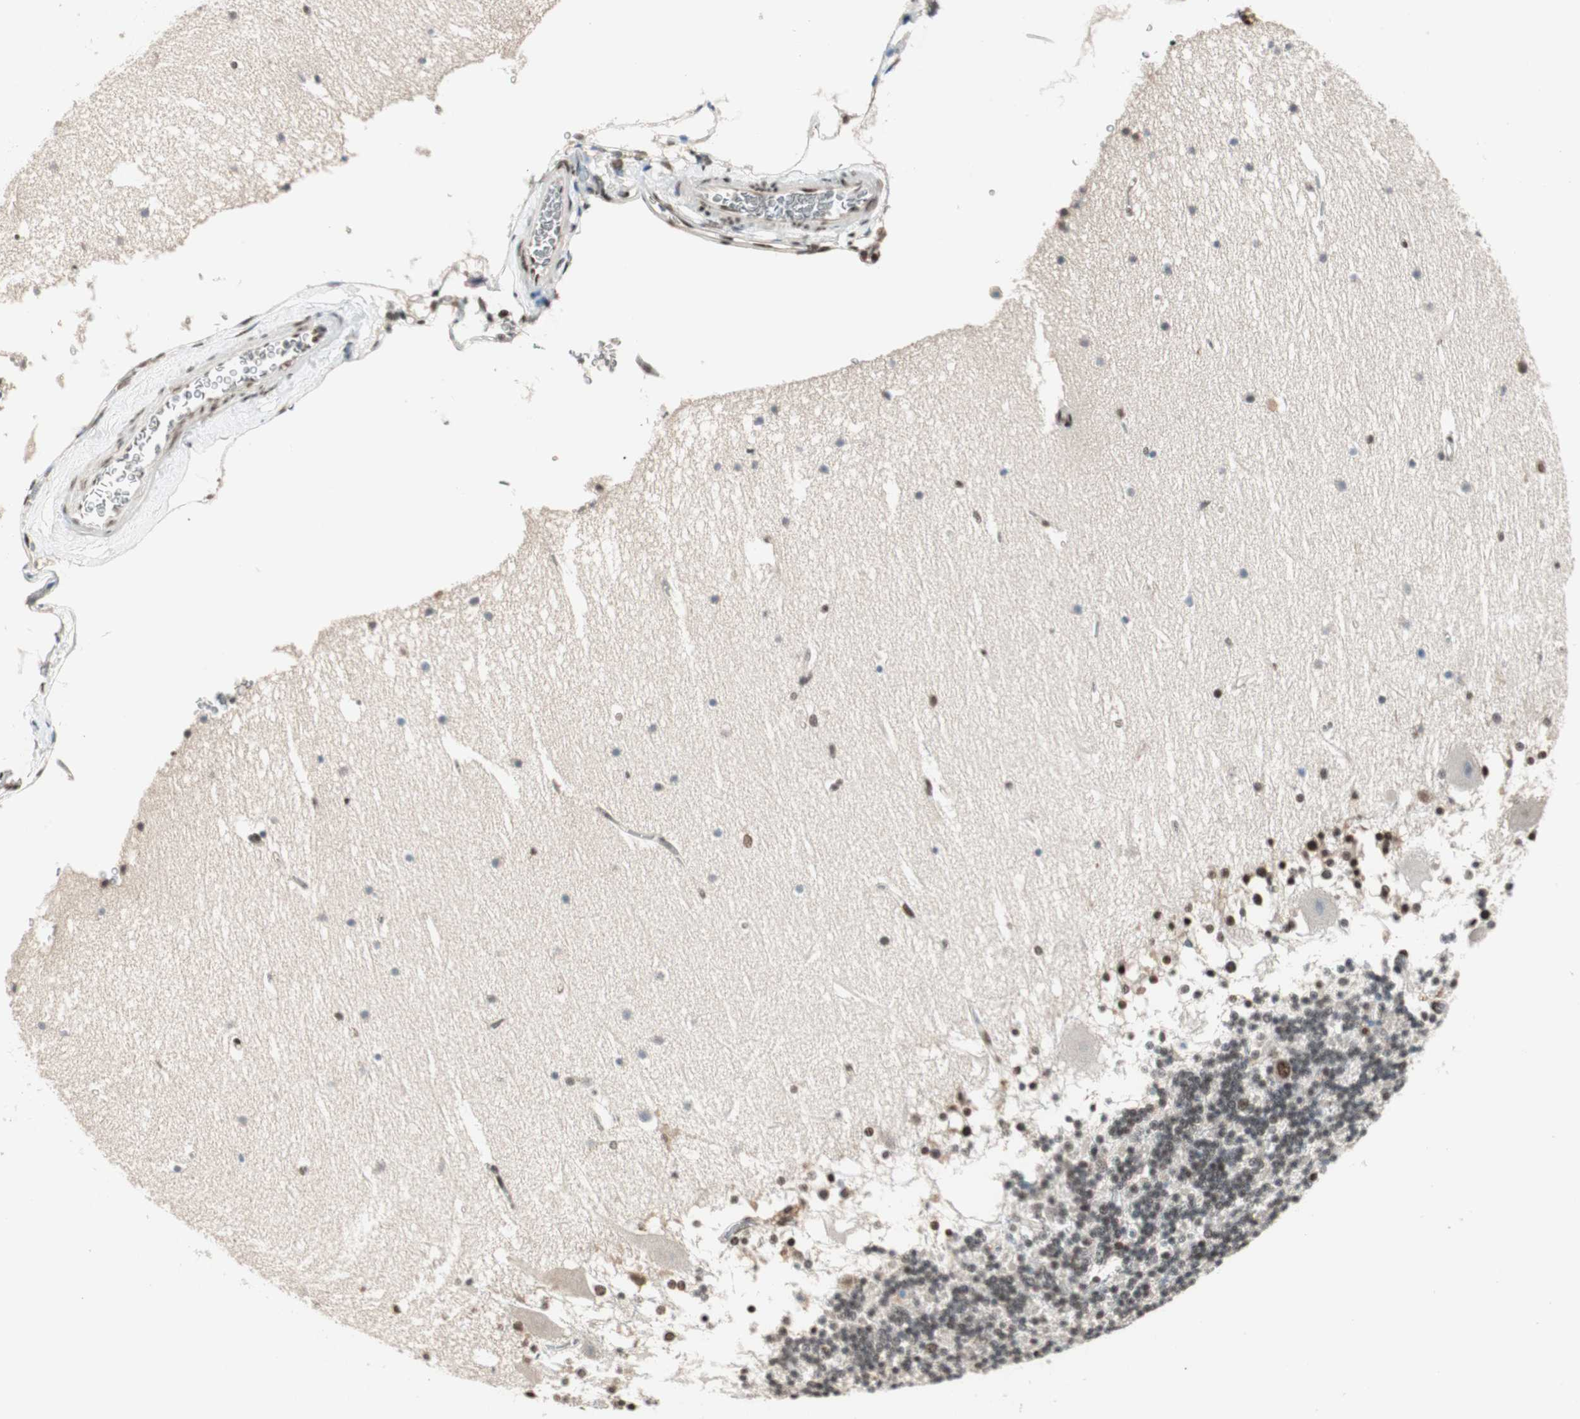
{"staining": {"intensity": "moderate", "quantity": "25%-75%", "location": "nuclear"}, "tissue": "cerebellum", "cell_type": "Cells in granular layer", "image_type": "normal", "snomed": [{"axis": "morphology", "description": "Normal tissue, NOS"}, {"axis": "topography", "description": "Cerebellum"}], "caption": "Immunohistochemistry histopathology image of normal human cerebellum stained for a protein (brown), which demonstrates medium levels of moderate nuclear positivity in approximately 25%-75% of cells in granular layer.", "gene": "MDC1", "patient": {"sex": "female", "age": 19}}